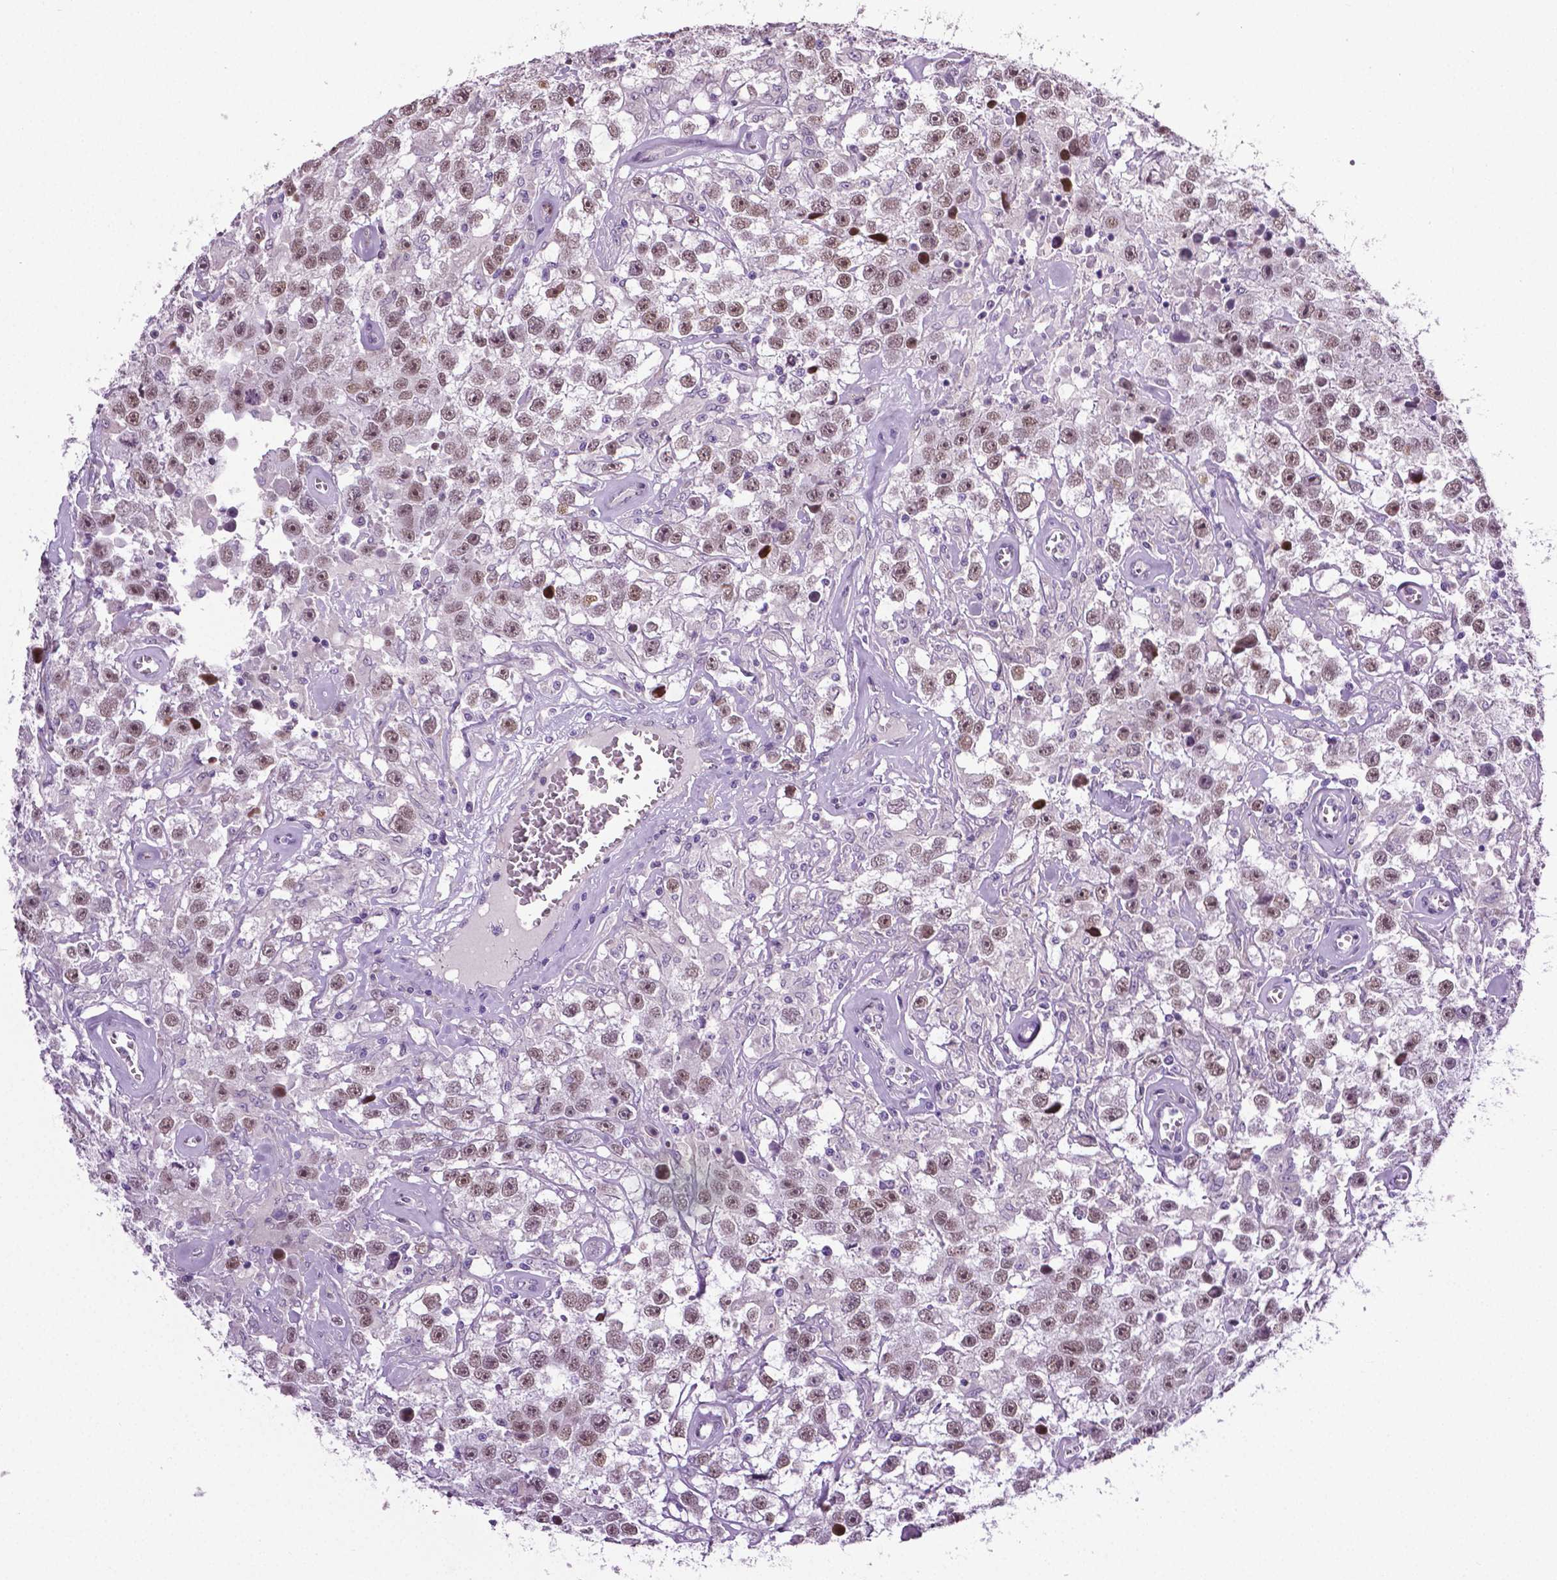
{"staining": {"intensity": "moderate", "quantity": ">75%", "location": "nuclear"}, "tissue": "testis cancer", "cell_type": "Tumor cells", "image_type": "cancer", "snomed": [{"axis": "morphology", "description": "Seminoma, NOS"}, {"axis": "topography", "description": "Testis"}], "caption": "Immunohistochemical staining of seminoma (testis) reveals medium levels of moderate nuclear positivity in approximately >75% of tumor cells.", "gene": "PTGER3", "patient": {"sex": "male", "age": 43}}